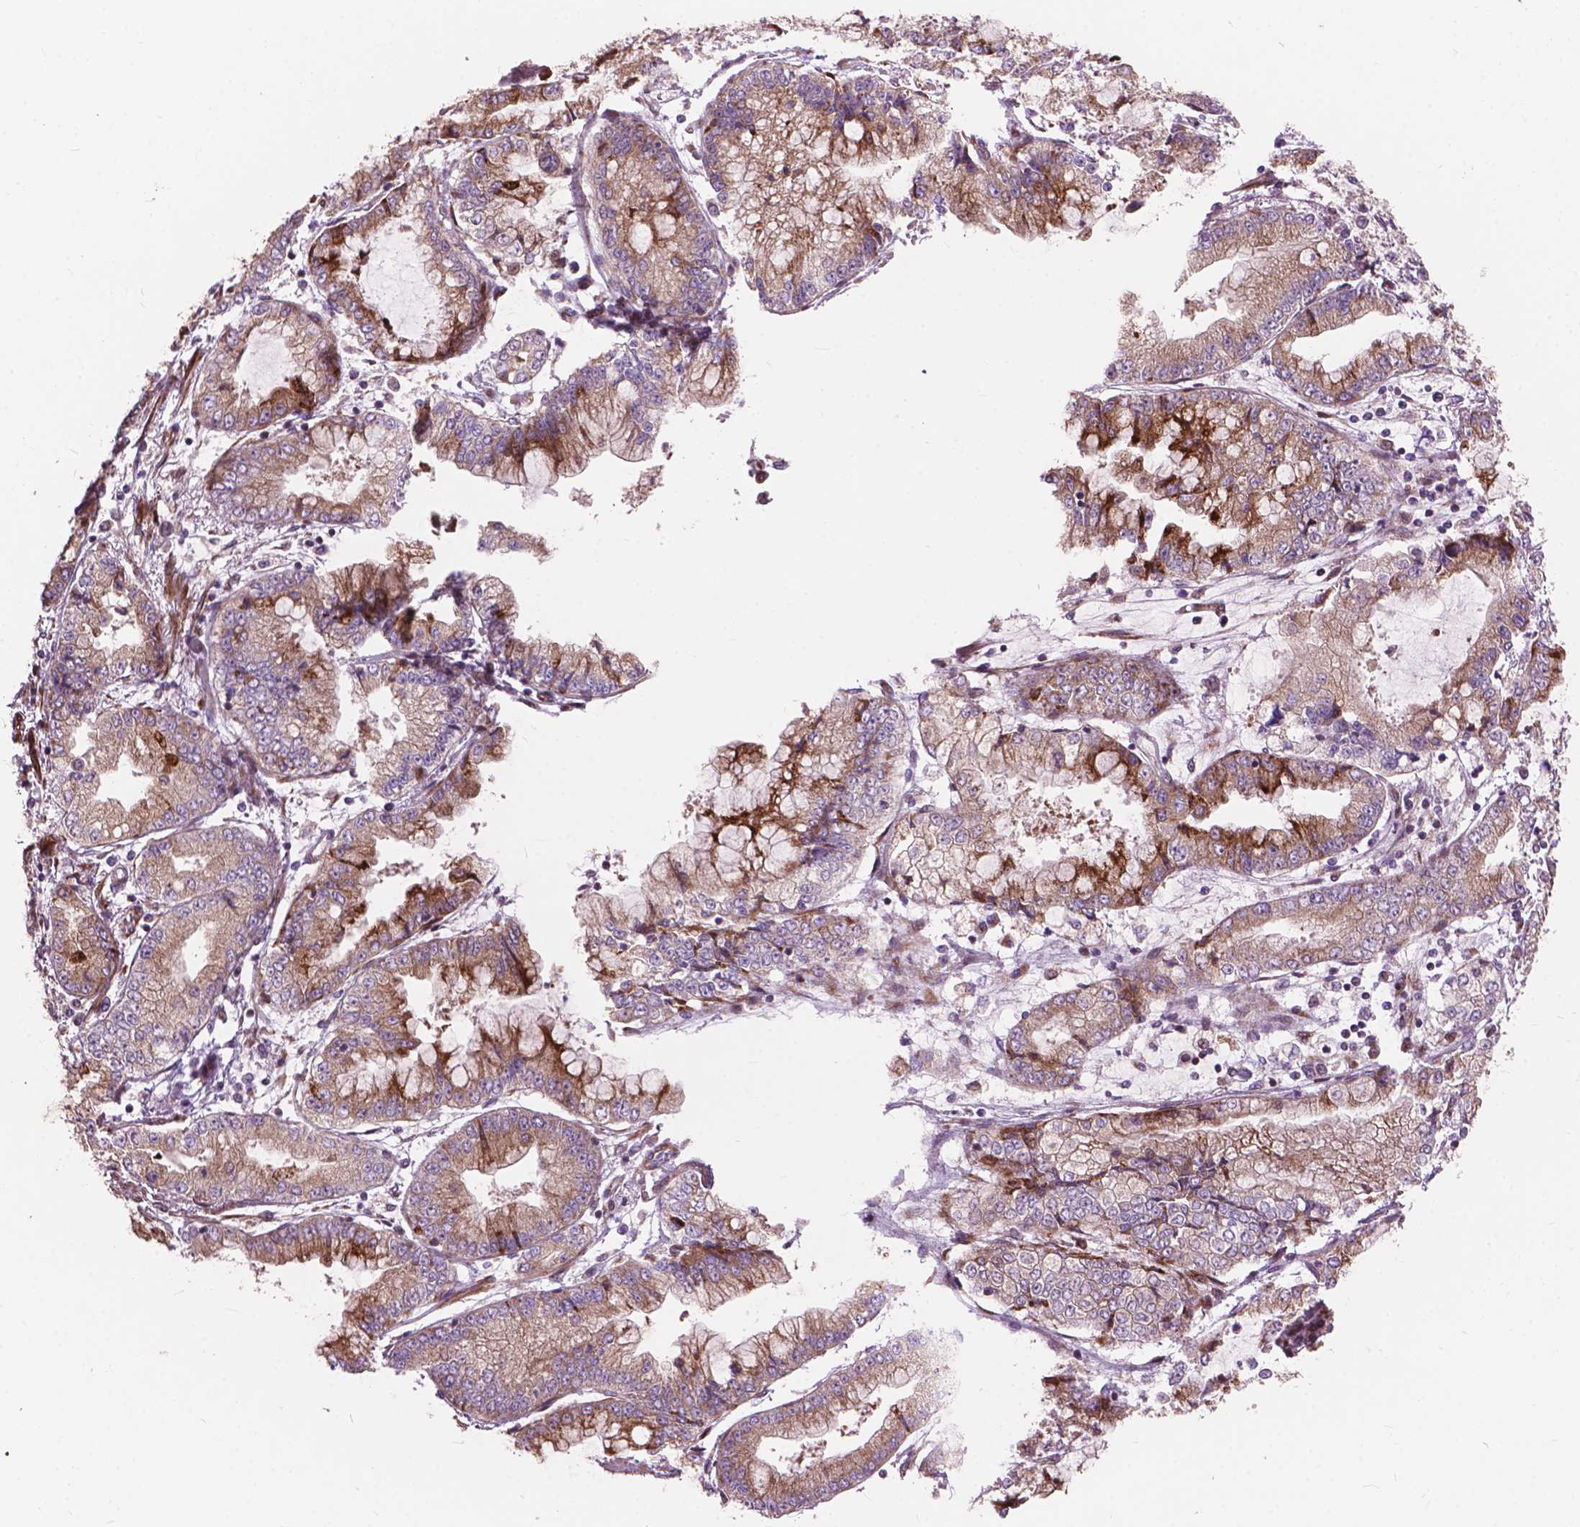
{"staining": {"intensity": "moderate", "quantity": ">75%", "location": "cytoplasmic/membranous"}, "tissue": "stomach cancer", "cell_type": "Tumor cells", "image_type": "cancer", "snomed": [{"axis": "morphology", "description": "Adenocarcinoma, NOS"}, {"axis": "topography", "description": "Stomach, upper"}], "caption": "Protein analysis of stomach cancer (adenocarcinoma) tissue reveals moderate cytoplasmic/membranous staining in about >75% of tumor cells.", "gene": "MORN1", "patient": {"sex": "female", "age": 74}}